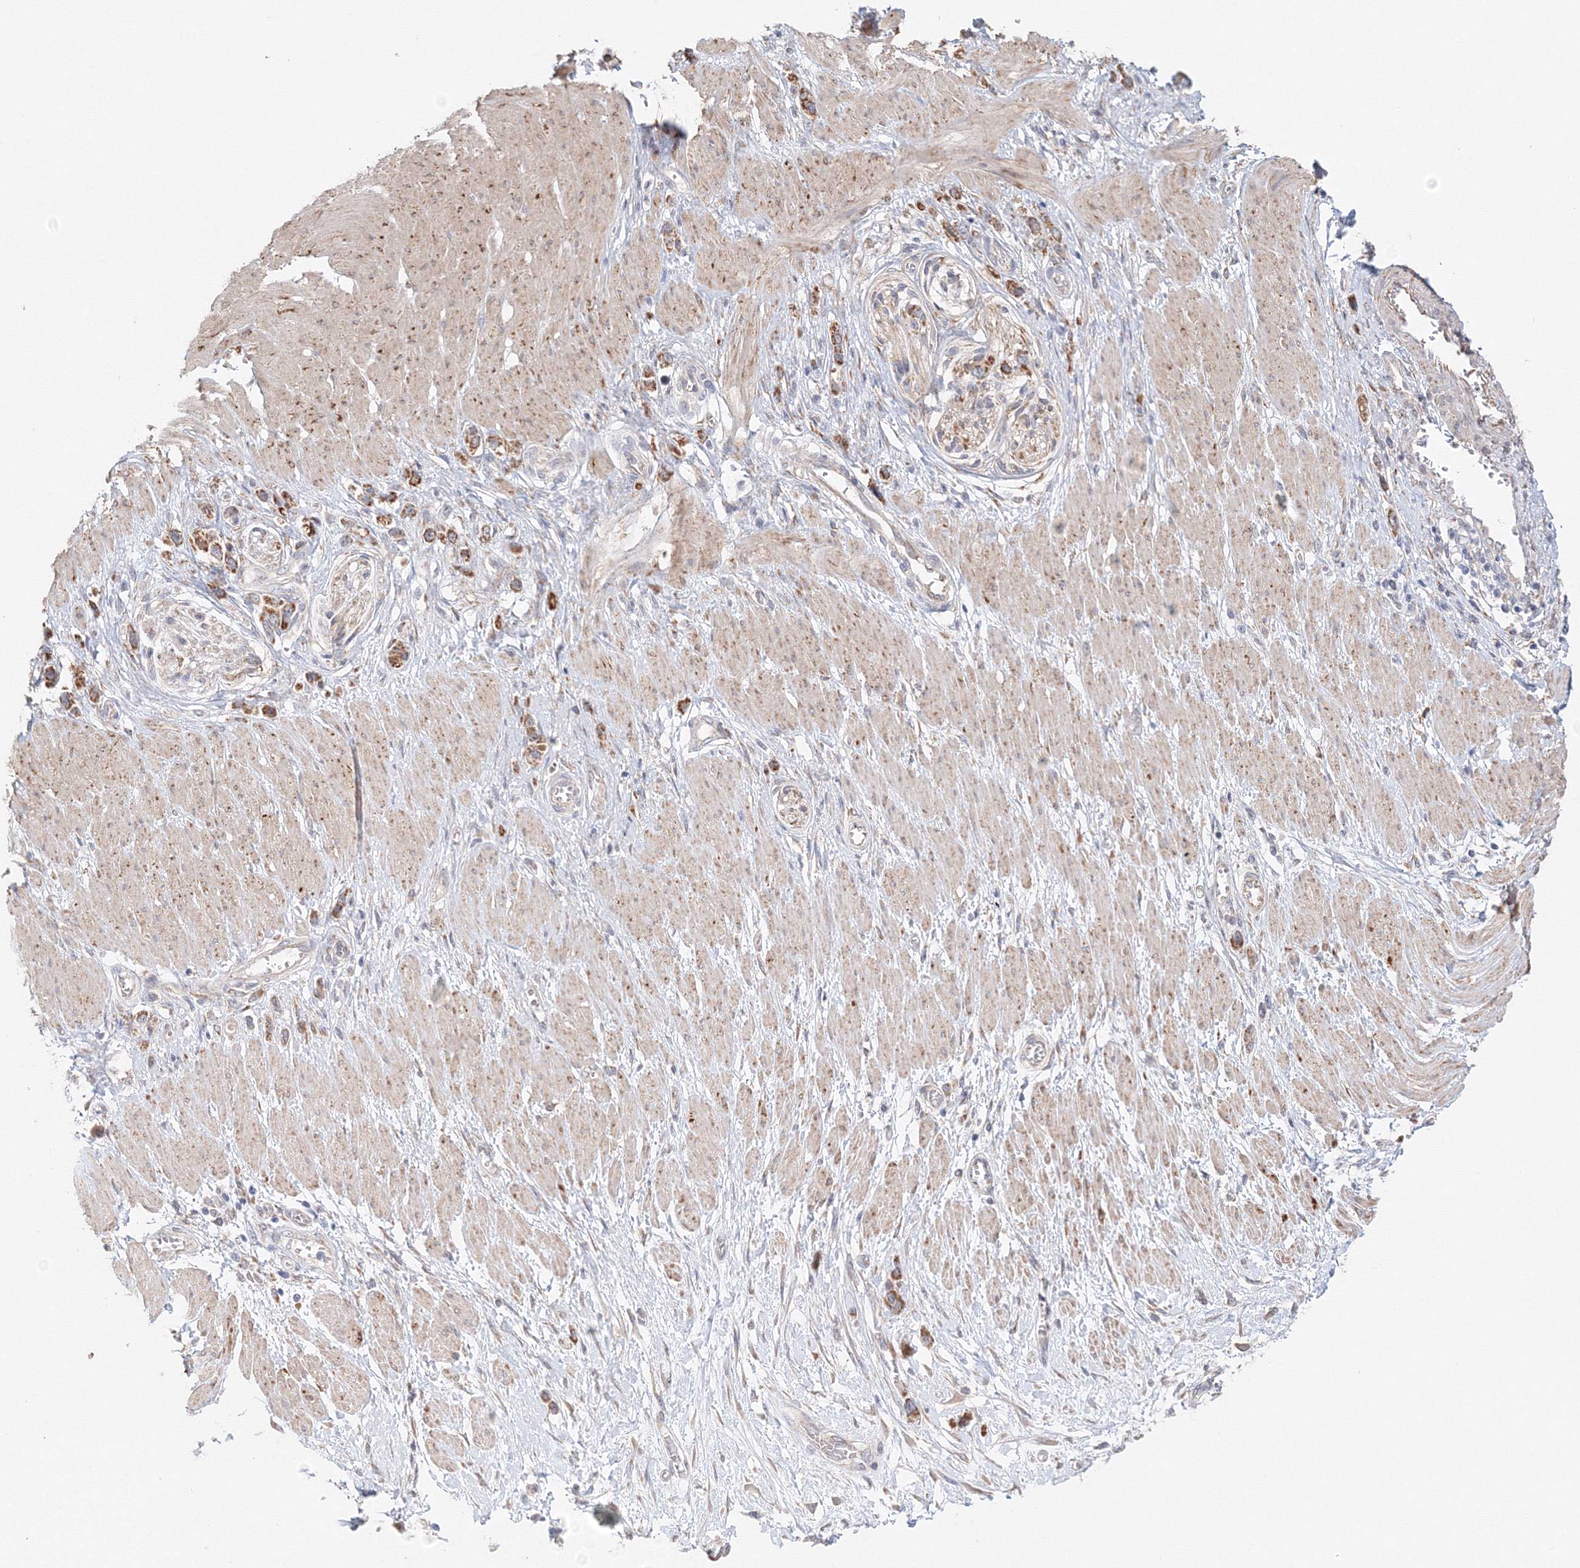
{"staining": {"intensity": "moderate", "quantity": ">75%", "location": "cytoplasmic/membranous"}, "tissue": "stomach cancer", "cell_type": "Tumor cells", "image_type": "cancer", "snomed": [{"axis": "morphology", "description": "Normal tissue, NOS"}, {"axis": "morphology", "description": "Adenocarcinoma, NOS"}, {"axis": "topography", "description": "Stomach, upper"}, {"axis": "topography", "description": "Stomach"}], "caption": "DAB (3,3'-diaminobenzidine) immunohistochemical staining of adenocarcinoma (stomach) shows moderate cytoplasmic/membranous protein expression in about >75% of tumor cells. (brown staining indicates protein expression, while blue staining denotes nuclei).", "gene": "DHRS12", "patient": {"sex": "female", "age": 65}}